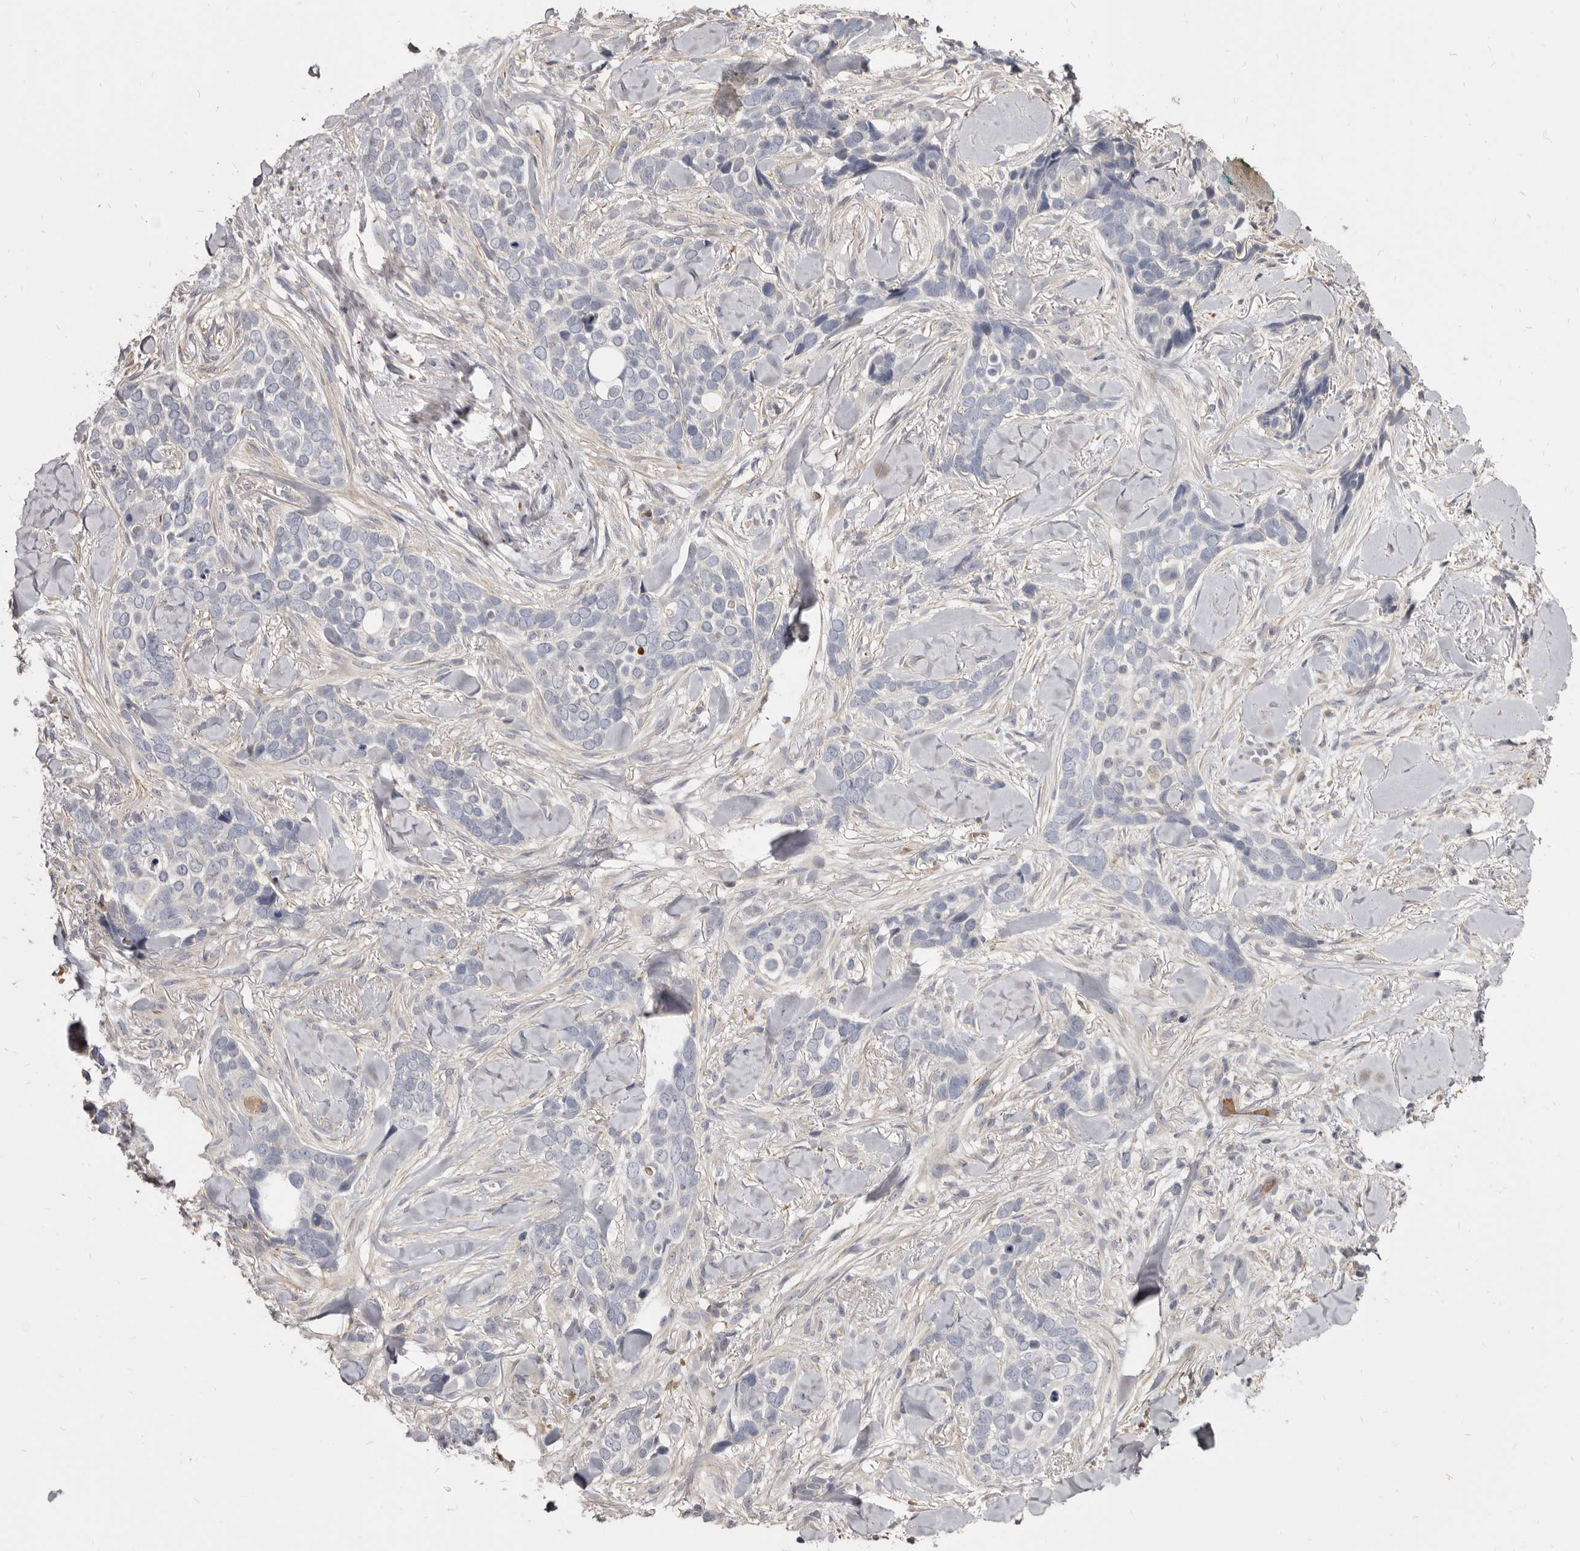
{"staining": {"intensity": "negative", "quantity": "none", "location": "none"}, "tissue": "skin cancer", "cell_type": "Tumor cells", "image_type": "cancer", "snomed": [{"axis": "morphology", "description": "Basal cell carcinoma"}, {"axis": "topography", "description": "Skin"}], "caption": "Tumor cells show no significant protein staining in skin cancer.", "gene": "FAS", "patient": {"sex": "female", "age": 82}}